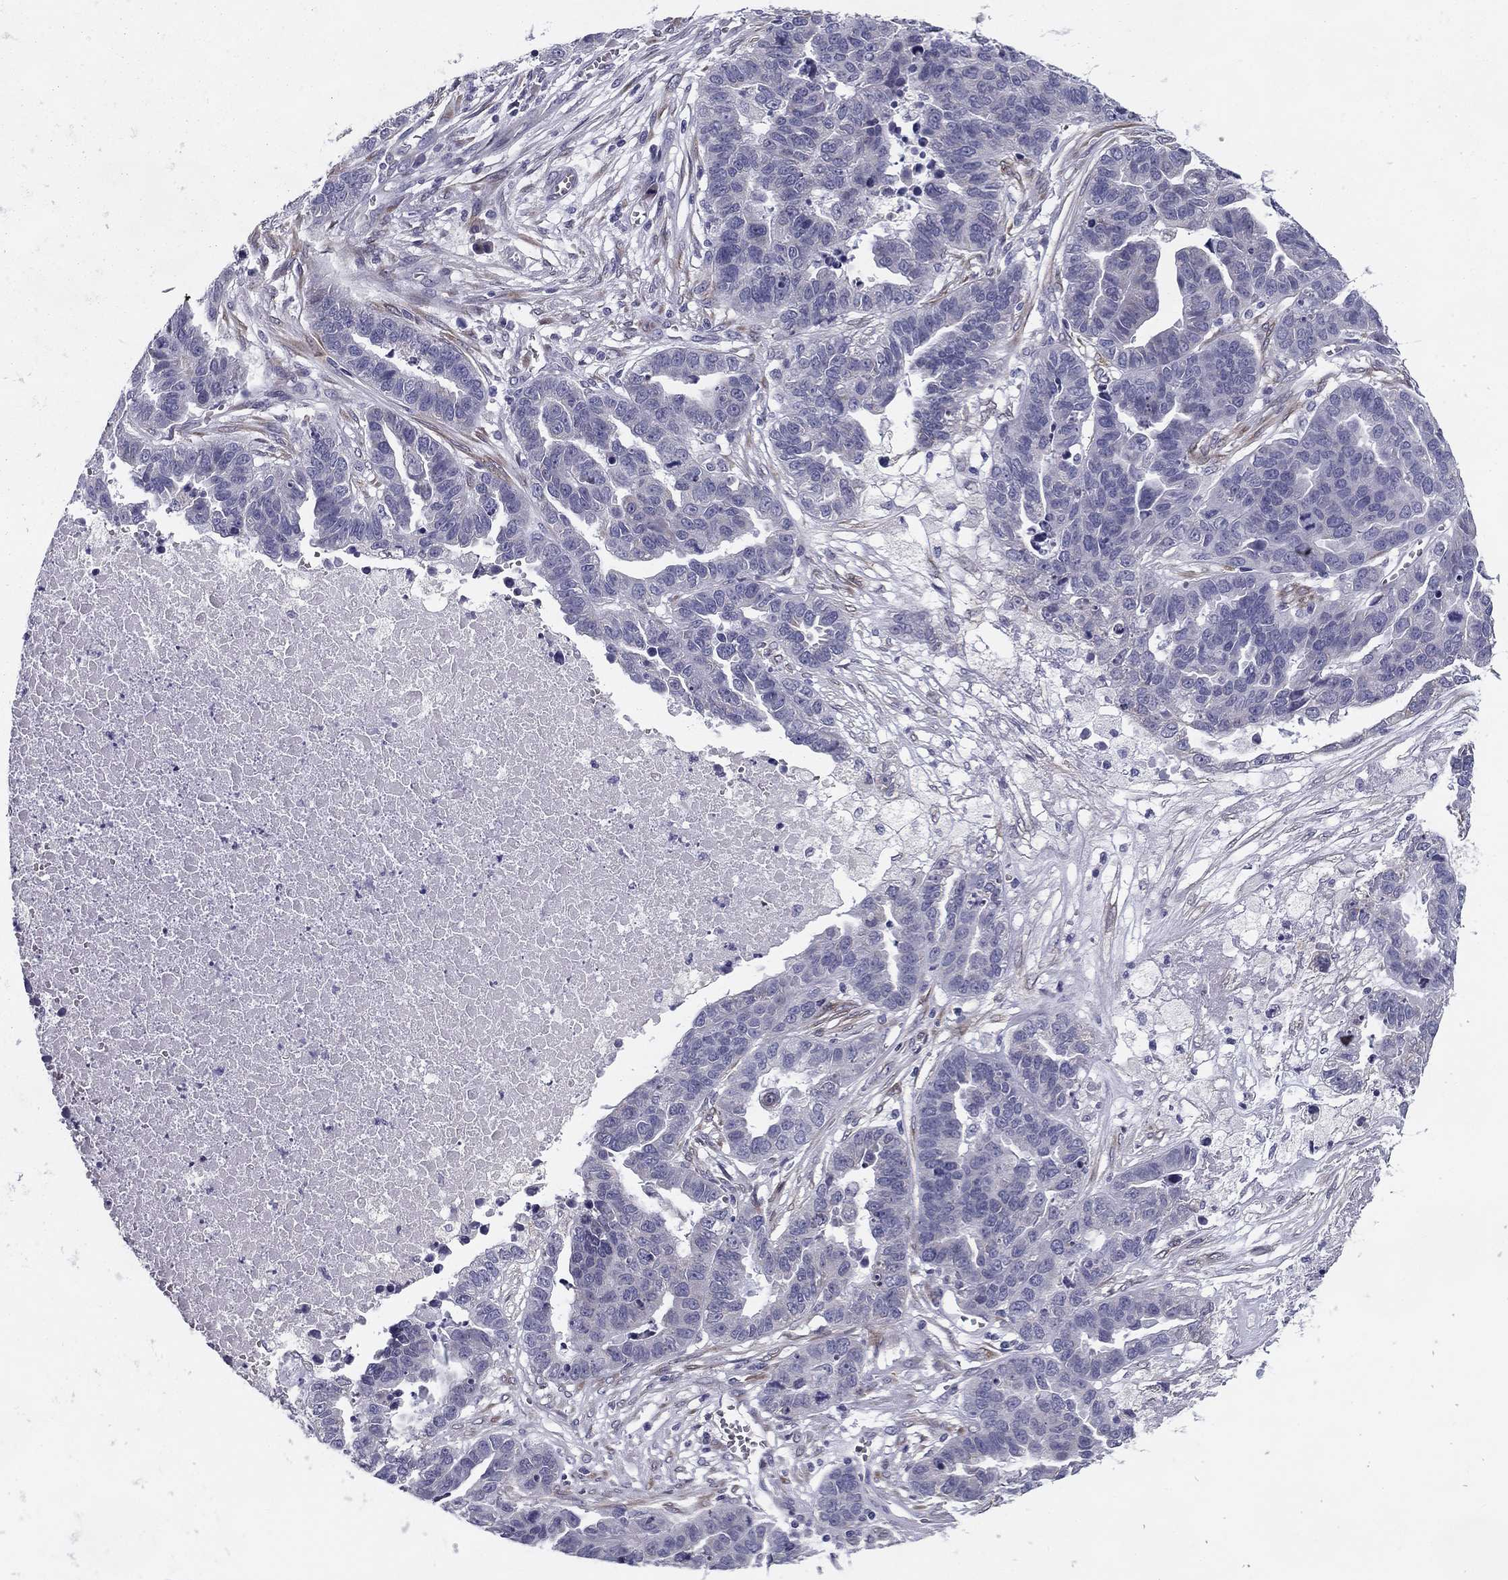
{"staining": {"intensity": "negative", "quantity": "none", "location": "none"}, "tissue": "ovarian cancer", "cell_type": "Tumor cells", "image_type": "cancer", "snomed": [{"axis": "morphology", "description": "Cystadenocarcinoma, serous, NOS"}, {"axis": "topography", "description": "Ovary"}], "caption": "The immunohistochemistry (IHC) image has no significant staining in tumor cells of ovarian serous cystadenocarcinoma tissue.", "gene": "TMED3", "patient": {"sex": "female", "age": 87}}